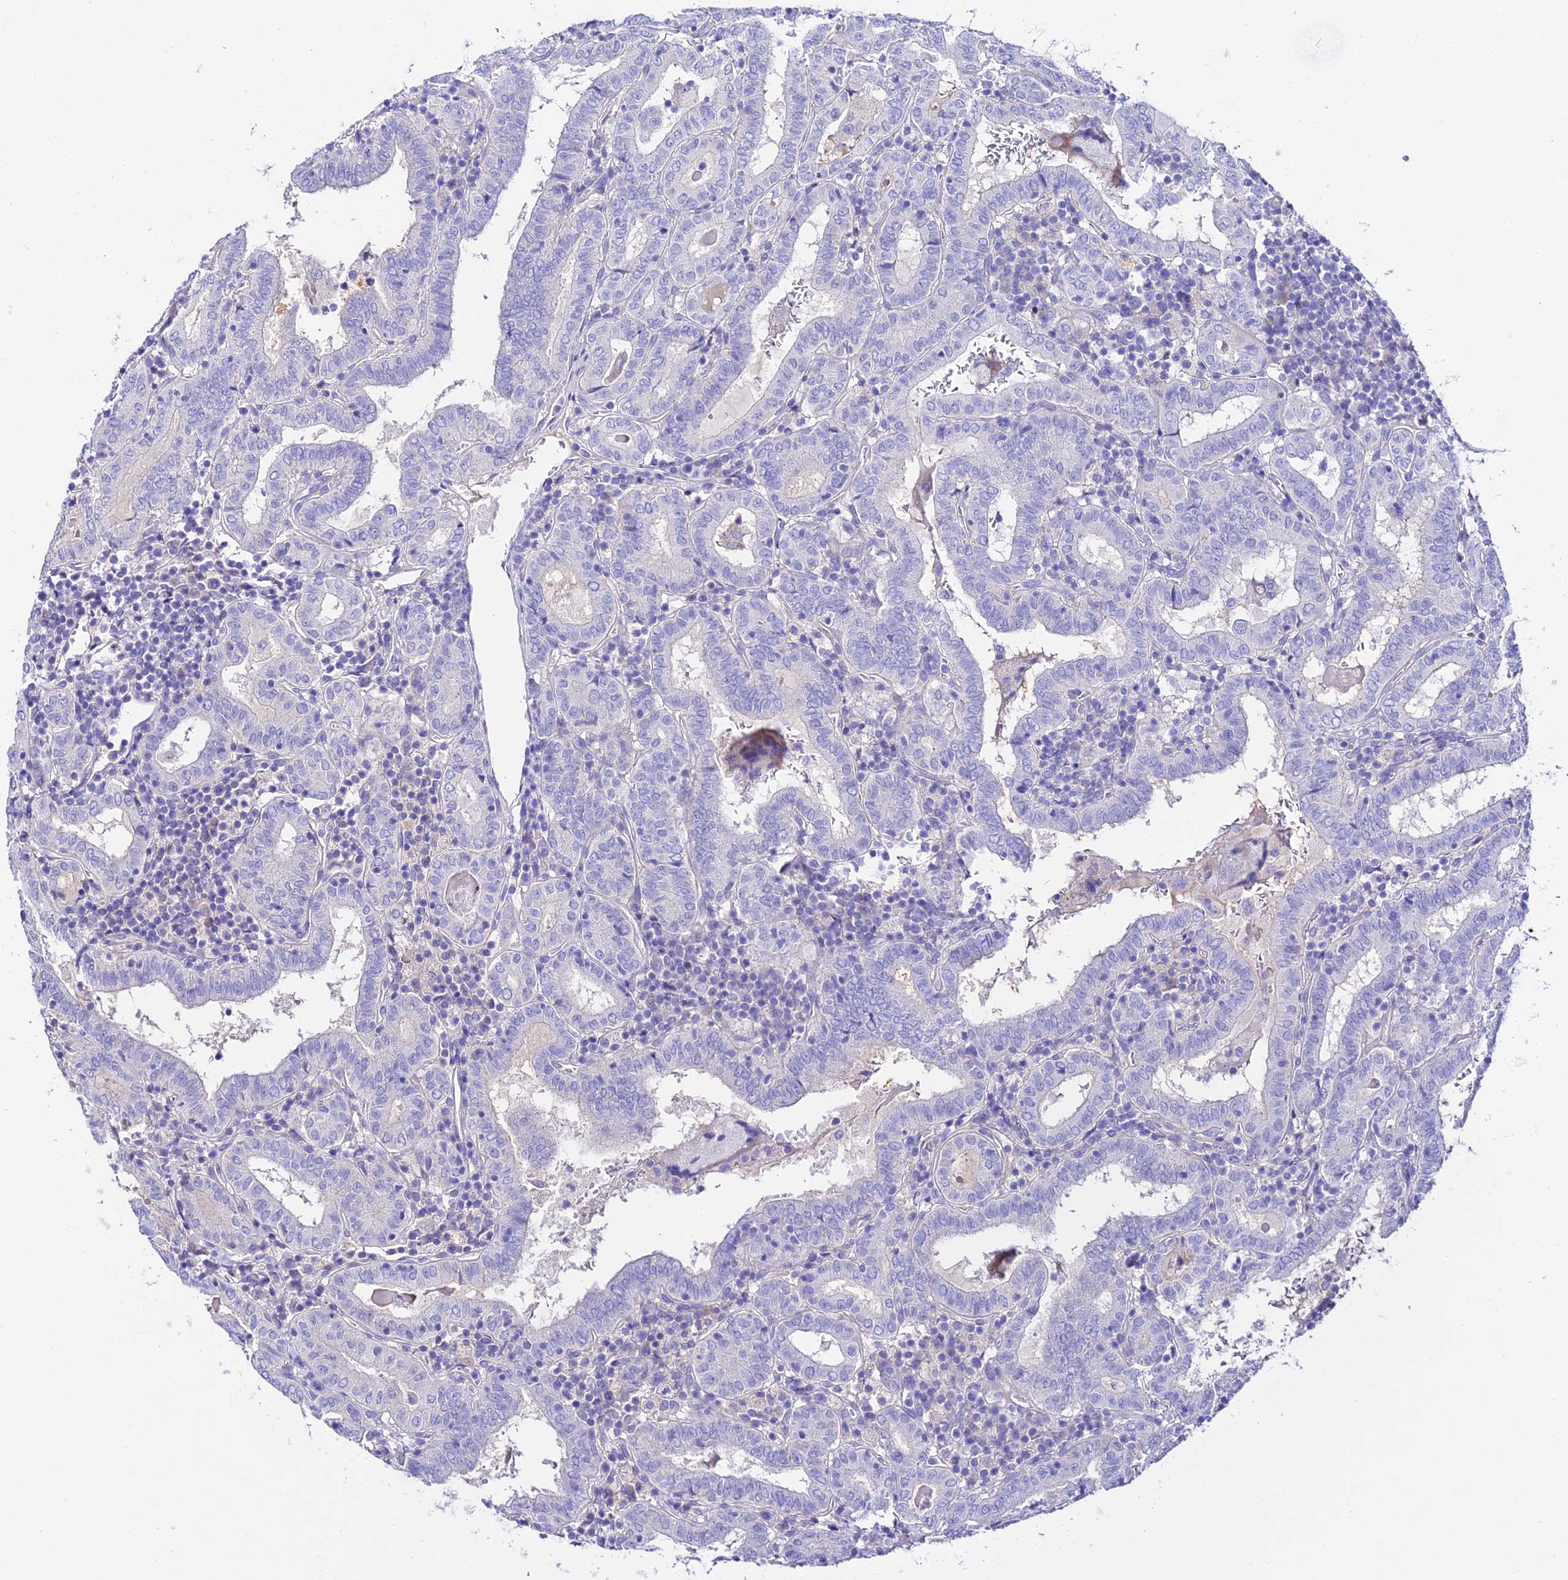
{"staining": {"intensity": "negative", "quantity": "none", "location": "none"}, "tissue": "thyroid cancer", "cell_type": "Tumor cells", "image_type": "cancer", "snomed": [{"axis": "morphology", "description": "Papillary adenocarcinoma, NOS"}, {"axis": "topography", "description": "Thyroid gland"}], "caption": "Immunohistochemistry of thyroid papillary adenocarcinoma demonstrates no expression in tumor cells.", "gene": "TMEM117", "patient": {"sex": "female", "age": 72}}